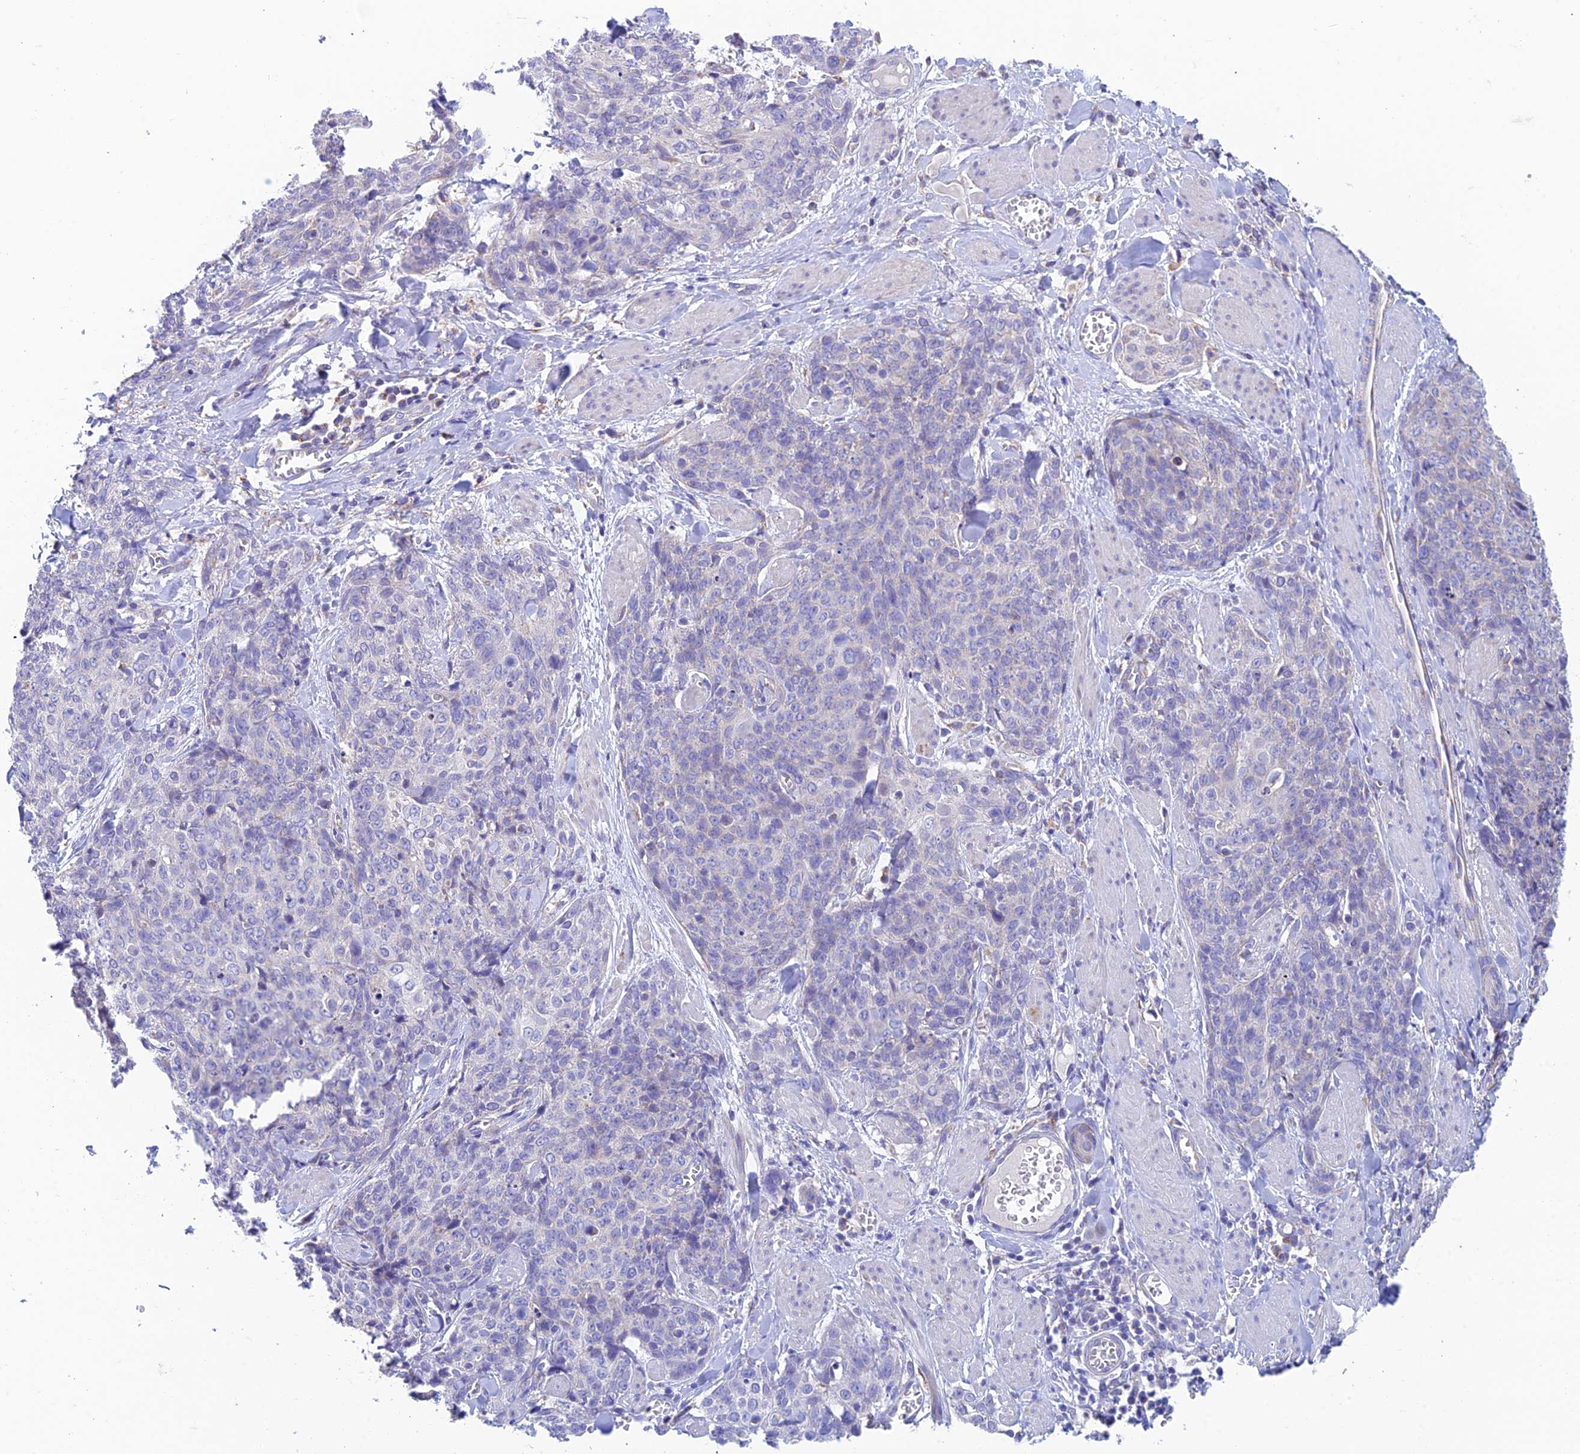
{"staining": {"intensity": "negative", "quantity": "none", "location": "none"}, "tissue": "skin cancer", "cell_type": "Tumor cells", "image_type": "cancer", "snomed": [{"axis": "morphology", "description": "Squamous cell carcinoma, NOS"}, {"axis": "topography", "description": "Skin"}, {"axis": "topography", "description": "Vulva"}], "caption": "This is an IHC image of human squamous cell carcinoma (skin). There is no expression in tumor cells.", "gene": "ZNF181", "patient": {"sex": "female", "age": 85}}